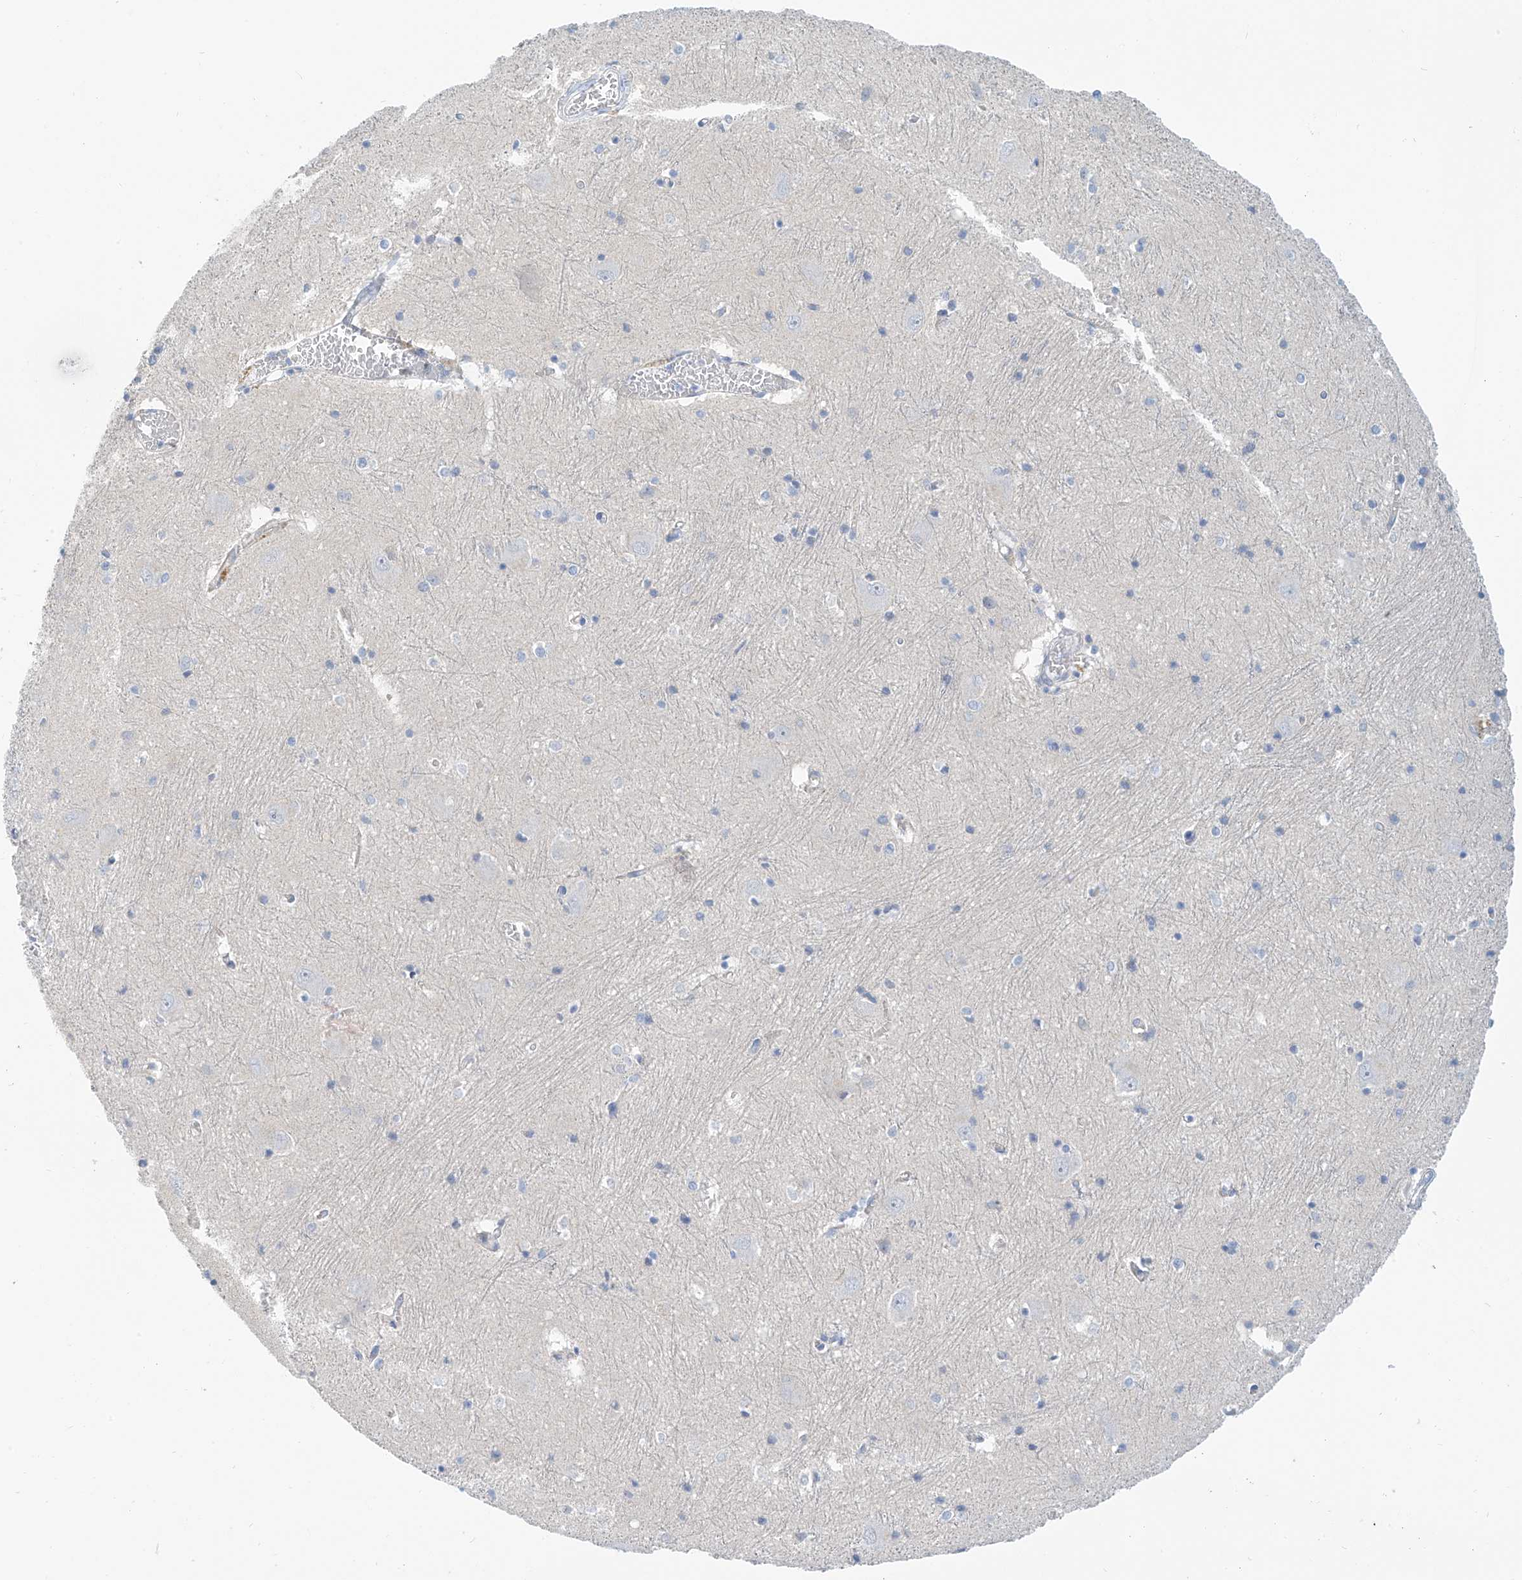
{"staining": {"intensity": "negative", "quantity": "none", "location": "none"}, "tissue": "caudate", "cell_type": "Glial cells", "image_type": "normal", "snomed": [{"axis": "morphology", "description": "Normal tissue, NOS"}, {"axis": "topography", "description": "Lateral ventricle wall"}], "caption": "Immunohistochemistry (IHC) of normal human caudate displays no positivity in glial cells.", "gene": "PIK3C2B", "patient": {"sex": "male", "age": 37}}